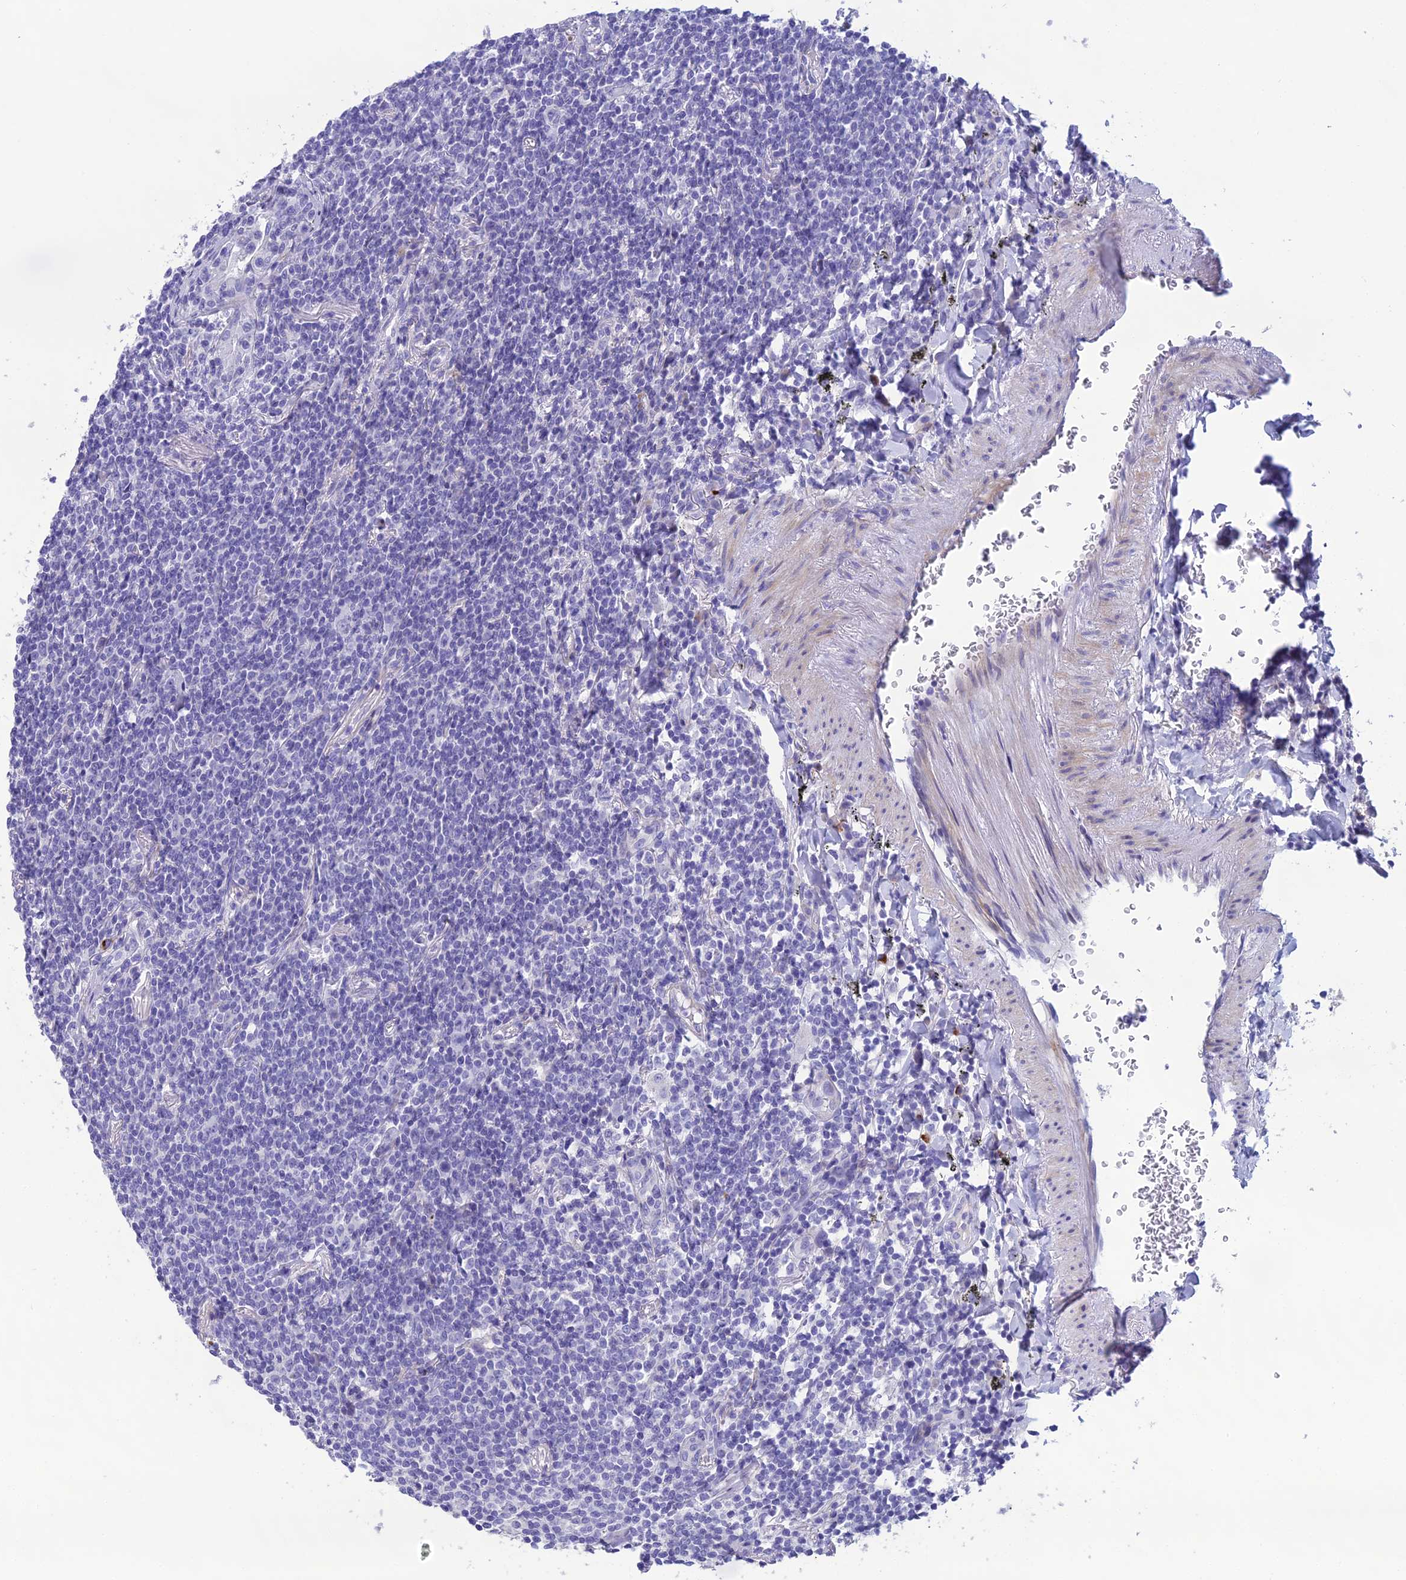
{"staining": {"intensity": "negative", "quantity": "none", "location": "none"}, "tissue": "lymphoma", "cell_type": "Tumor cells", "image_type": "cancer", "snomed": [{"axis": "morphology", "description": "Malignant lymphoma, non-Hodgkin's type, Low grade"}, {"axis": "topography", "description": "Lung"}], "caption": "Protein analysis of low-grade malignant lymphoma, non-Hodgkin's type reveals no significant staining in tumor cells.", "gene": "OR56B1", "patient": {"sex": "female", "age": 71}}